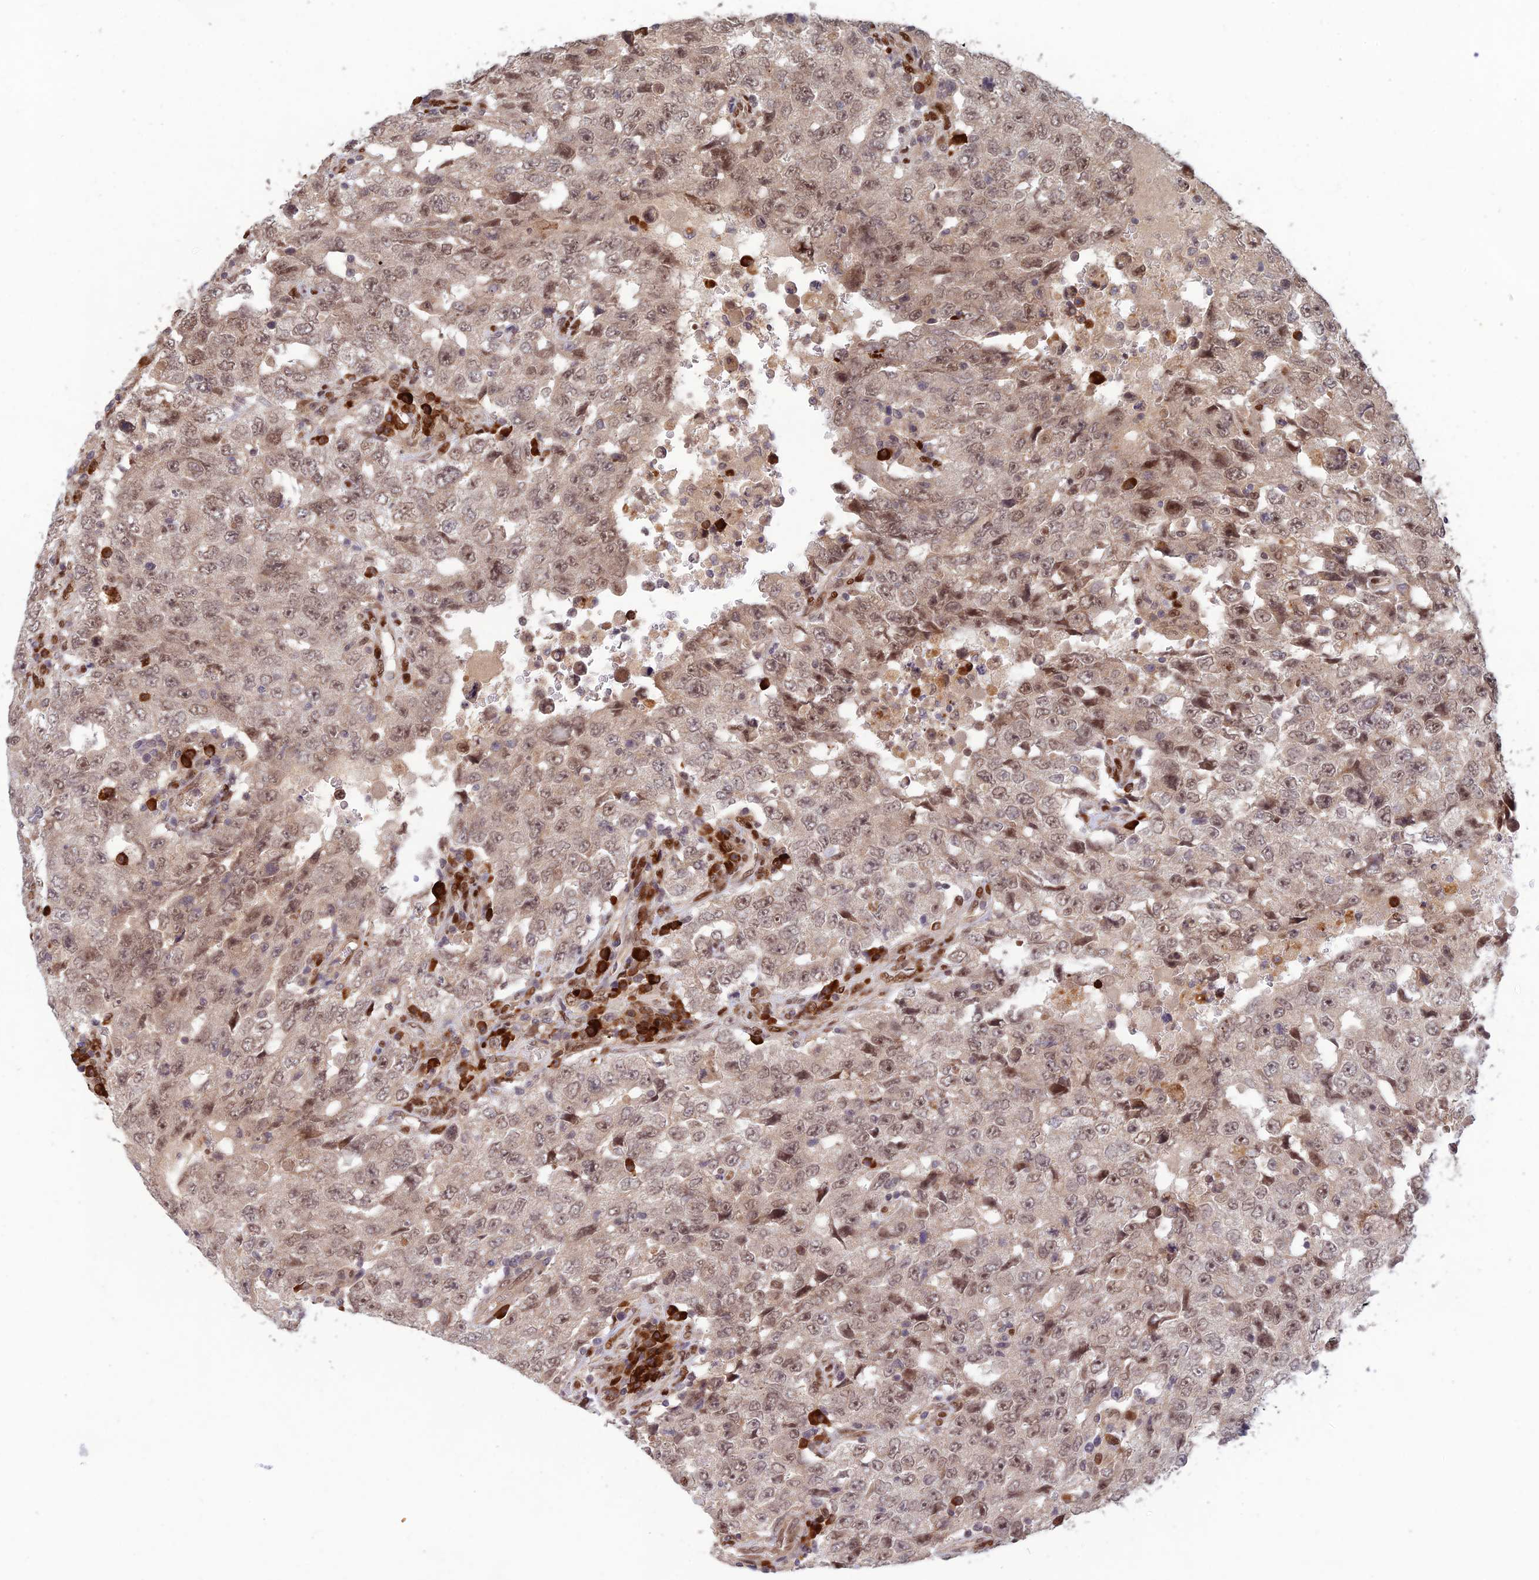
{"staining": {"intensity": "weak", "quantity": ">75%", "location": "nuclear"}, "tissue": "testis cancer", "cell_type": "Tumor cells", "image_type": "cancer", "snomed": [{"axis": "morphology", "description": "Carcinoma, Embryonal, NOS"}, {"axis": "topography", "description": "Testis"}], "caption": "A brown stain highlights weak nuclear positivity of a protein in embryonal carcinoma (testis) tumor cells. (DAB (3,3'-diaminobenzidine) IHC with brightfield microscopy, high magnification).", "gene": "ZNF565", "patient": {"sex": "male", "age": 26}}